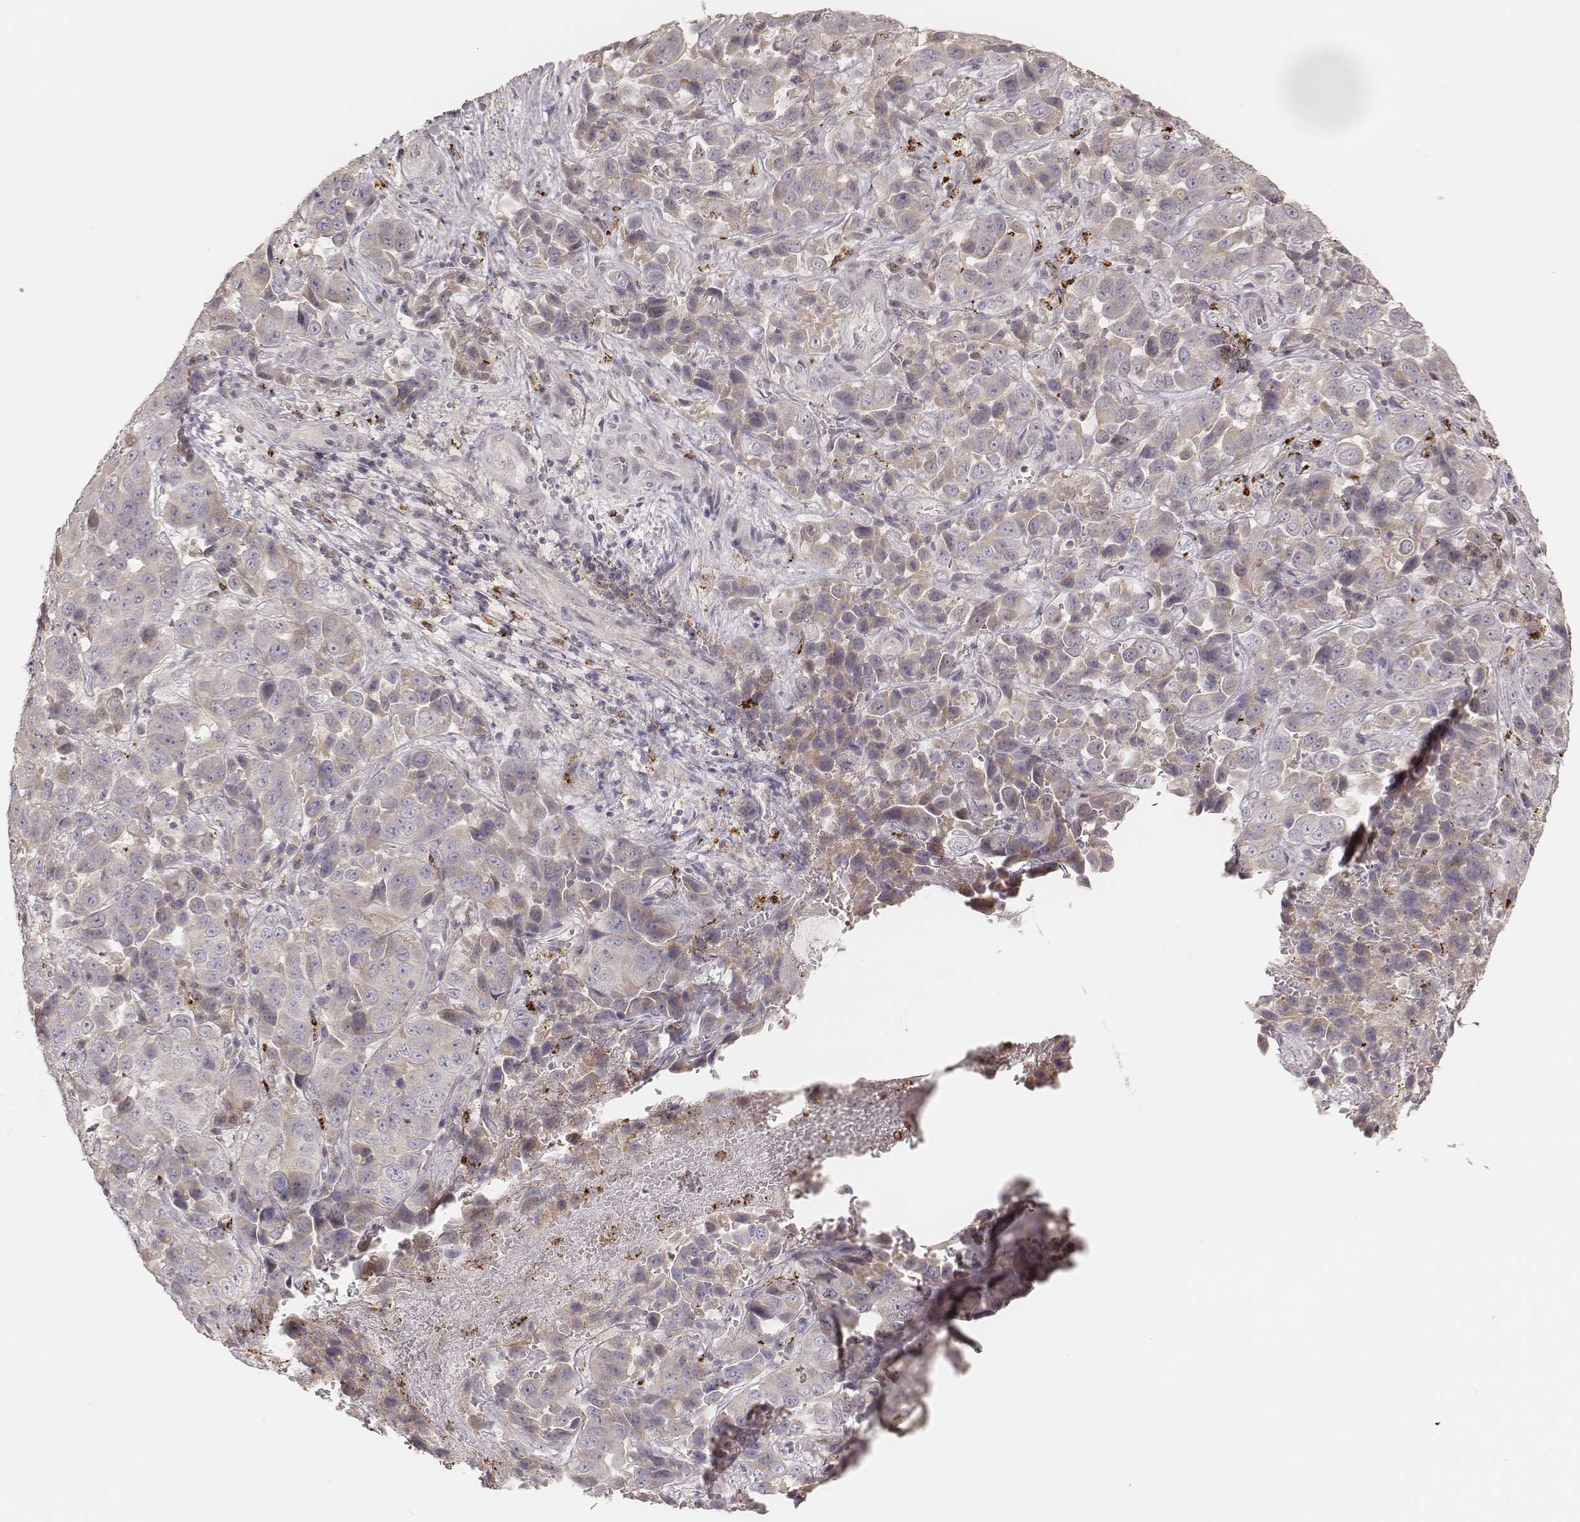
{"staining": {"intensity": "weak", "quantity": ">75%", "location": "cytoplasmic/membranous"}, "tissue": "liver cancer", "cell_type": "Tumor cells", "image_type": "cancer", "snomed": [{"axis": "morphology", "description": "Cholangiocarcinoma"}, {"axis": "topography", "description": "Liver"}], "caption": "There is low levels of weak cytoplasmic/membranous staining in tumor cells of liver cancer, as demonstrated by immunohistochemical staining (brown color).", "gene": "ABCA7", "patient": {"sex": "female", "age": 52}}